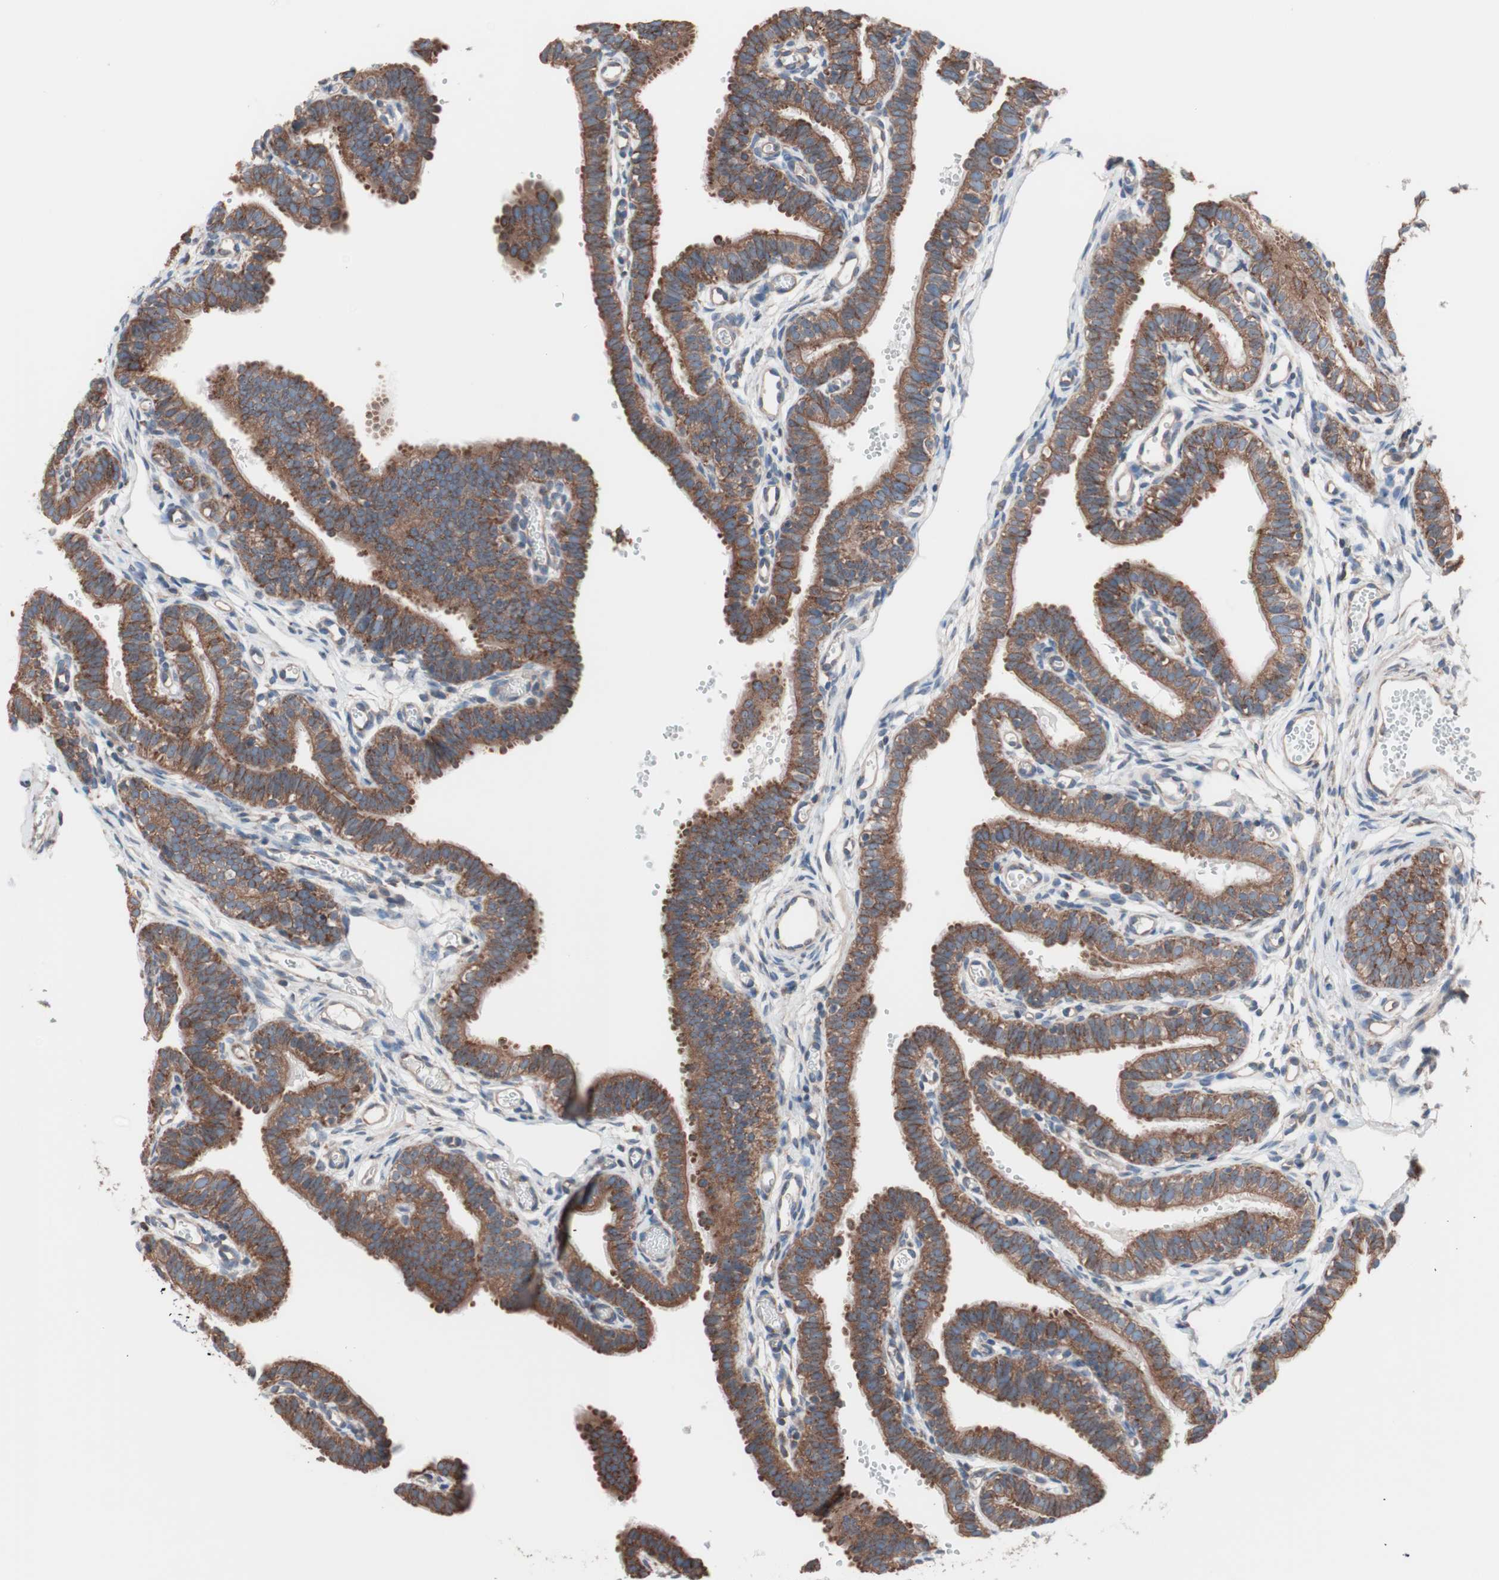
{"staining": {"intensity": "strong", "quantity": ">75%", "location": "cytoplasmic/membranous"}, "tissue": "fallopian tube", "cell_type": "Glandular cells", "image_type": "normal", "snomed": [{"axis": "morphology", "description": "Normal tissue, NOS"}, {"axis": "topography", "description": "Fallopian tube"}, {"axis": "topography", "description": "Placenta"}], "caption": "Protein staining of normal fallopian tube shows strong cytoplasmic/membranous staining in about >75% of glandular cells.", "gene": "CTTNBP2NL", "patient": {"sex": "female", "age": 34}}